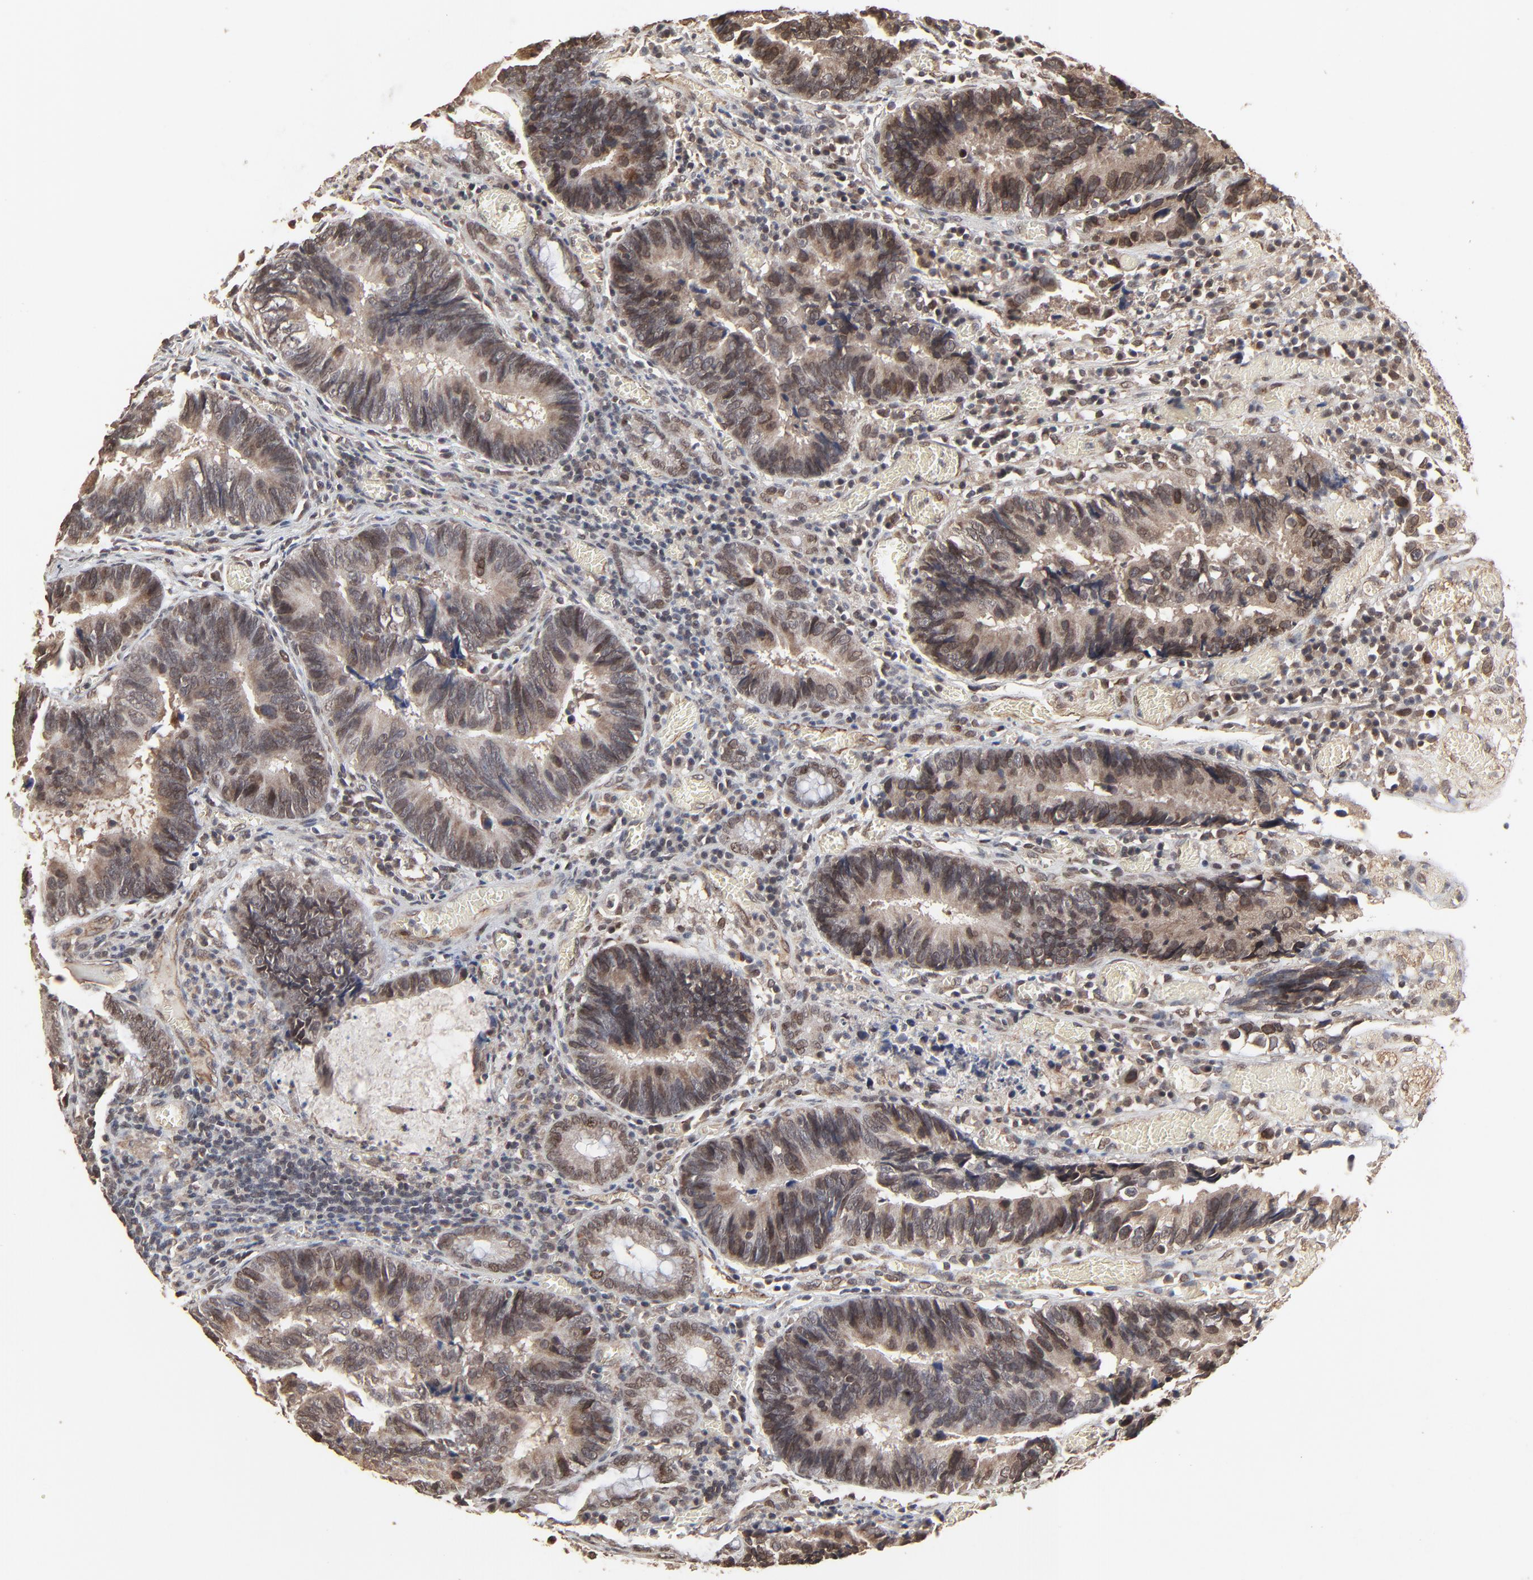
{"staining": {"intensity": "moderate", "quantity": "25%-75%", "location": "cytoplasmic/membranous,nuclear"}, "tissue": "colorectal cancer", "cell_type": "Tumor cells", "image_type": "cancer", "snomed": [{"axis": "morphology", "description": "Adenocarcinoma, NOS"}, {"axis": "topography", "description": "Rectum"}], "caption": "Immunohistochemistry (IHC) image of human adenocarcinoma (colorectal) stained for a protein (brown), which shows medium levels of moderate cytoplasmic/membranous and nuclear staining in approximately 25%-75% of tumor cells.", "gene": "FAM227A", "patient": {"sex": "female", "age": 98}}